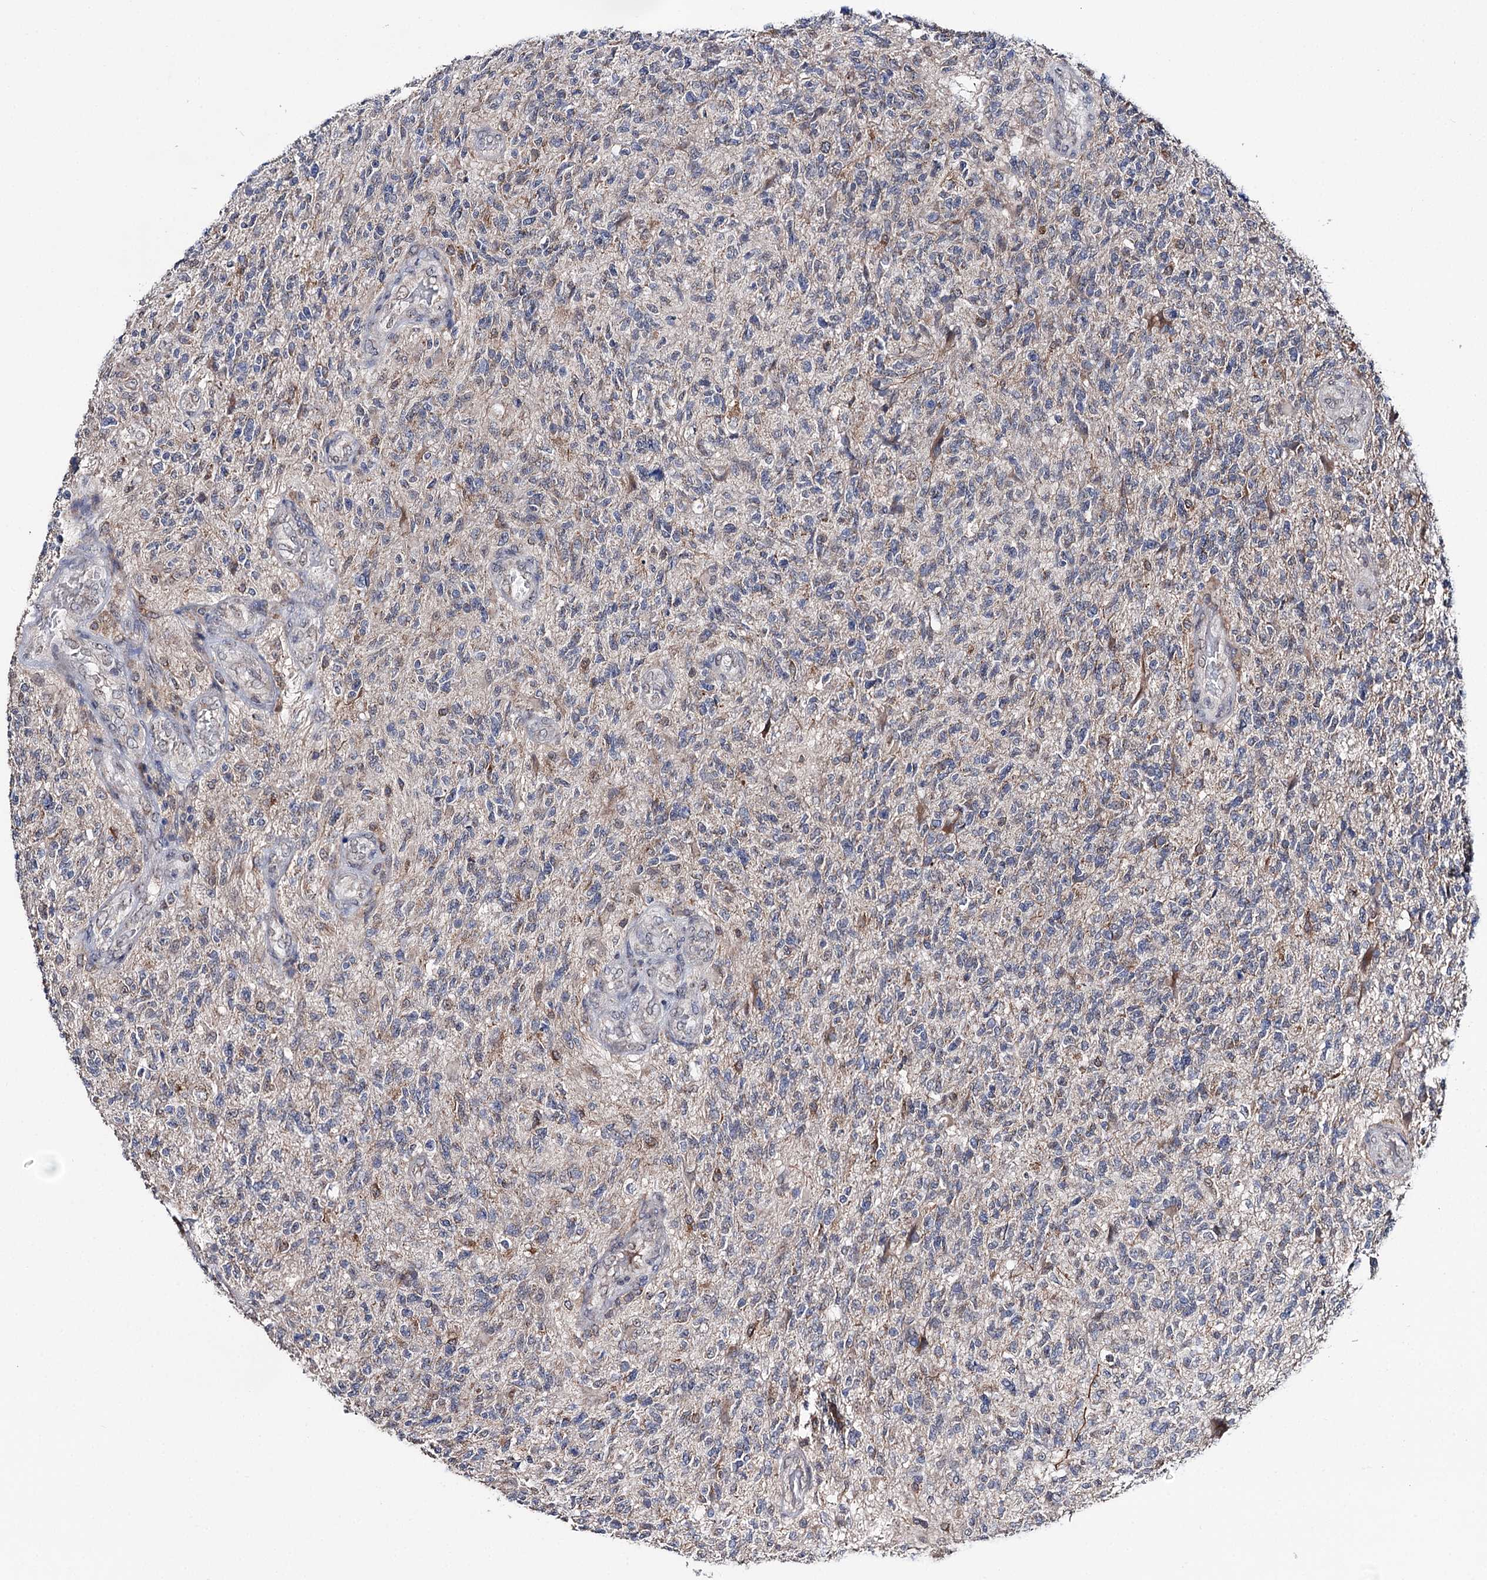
{"staining": {"intensity": "weak", "quantity": "<25%", "location": "cytoplasmic/membranous"}, "tissue": "glioma", "cell_type": "Tumor cells", "image_type": "cancer", "snomed": [{"axis": "morphology", "description": "Glioma, malignant, High grade"}, {"axis": "topography", "description": "Brain"}], "caption": "Immunohistochemistry of human malignant glioma (high-grade) shows no positivity in tumor cells. The staining was performed using DAB to visualize the protein expression in brown, while the nuclei were stained in blue with hematoxylin (Magnification: 20x).", "gene": "CLPB", "patient": {"sex": "male", "age": 56}}